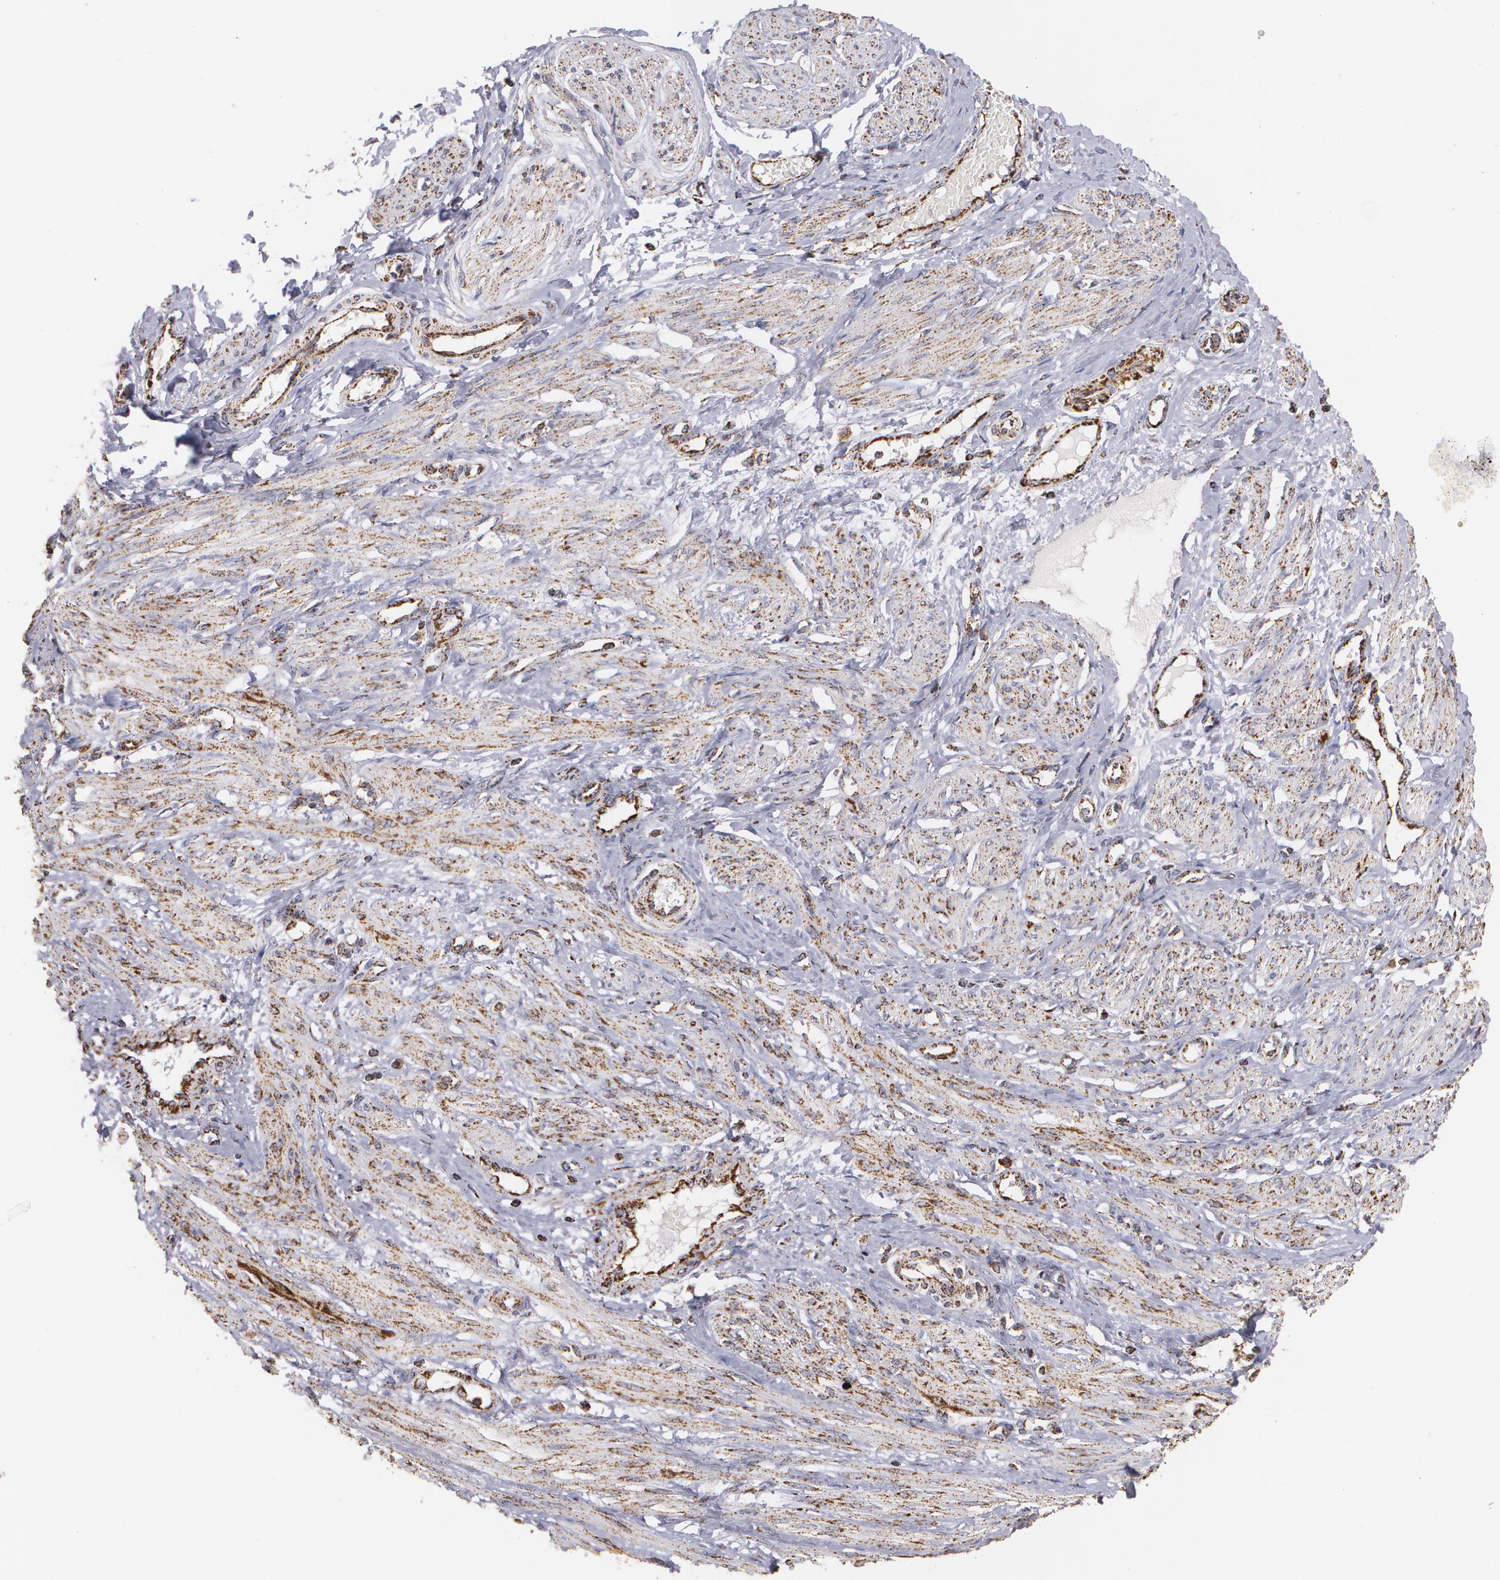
{"staining": {"intensity": "moderate", "quantity": "25%-75%", "location": "cytoplasmic/membranous"}, "tissue": "smooth muscle", "cell_type": "Smooth muscle cells", "image_type": "normal", "snomed": [{"axis": "morphology", "description": "Normal tissue, NOS"}, {"axis": "topography", "description": "Smooth muscle"}, {"axis": "topography", "description": "Uterus"}], "caption": "DAB immunohistochemical staining of normal human smooth muscle reveals moderate cytoplasmic/membranous protein expression in about 25%-75% of smooth muscle cells. (DAB IHC, brown staining for protein, blue staining for nuclei).", "gene": "HSPD1", "patient": {"sex": "female", "age": 39}}